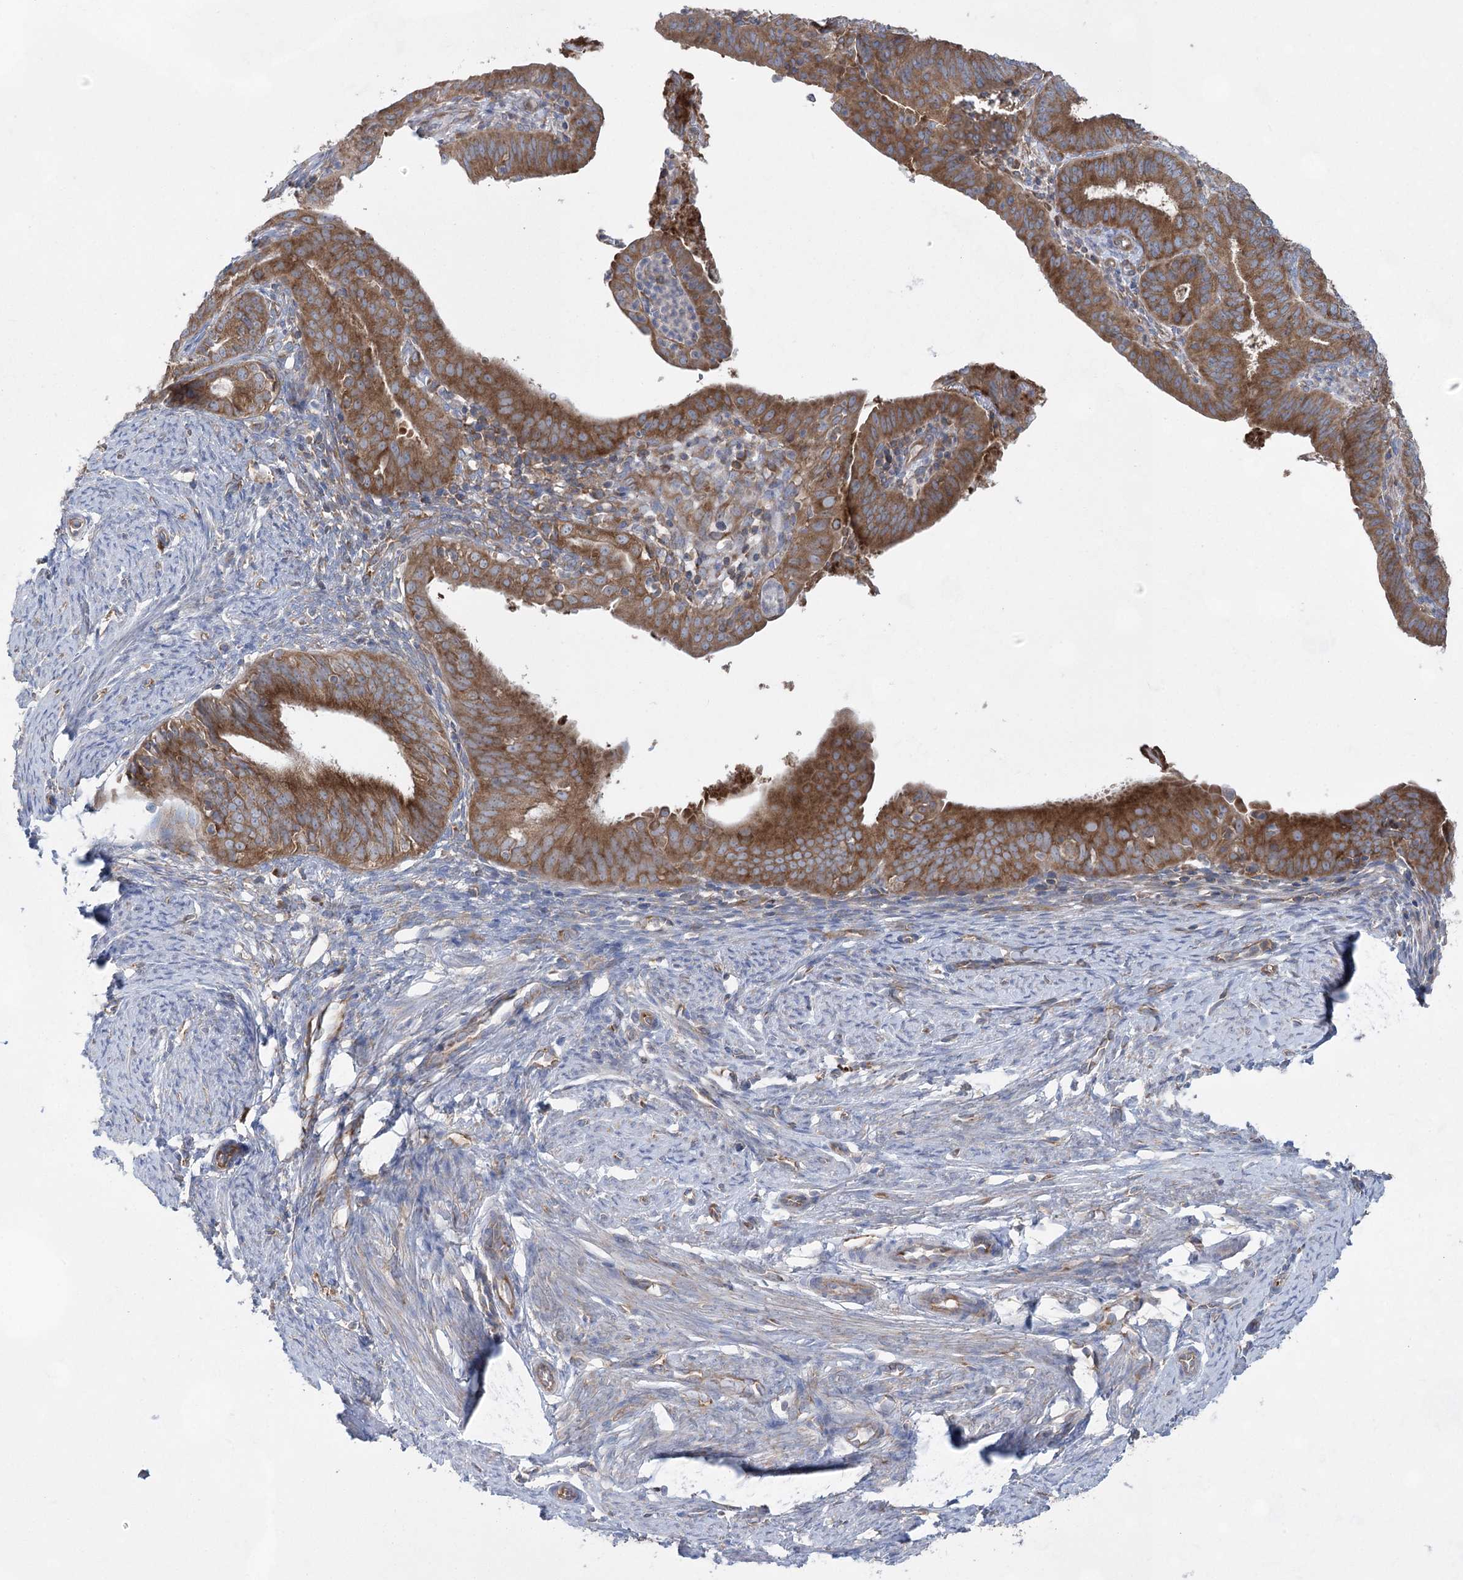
{"staining": {"intensity": "strong", "quantity": ">75%", "location": "cytoplasmic/membranous"}, "tissue": "endometrial cancer", "cell_type": "Tumor cells", "image_type": "cancer", "snomed": [{"axis": "morphology", "description": "Adenocarcinoma, NOS"}, {"axis": "topography", "description": "Endometrium"}], "caption": "Endometrial adenocarcinoma was stained to show a protein in brown. There is high levels of strong cytoplasmic/membranous staining in approximately >75% of tumor cells.", "gene": "EIF3A", "patient": {"sex": "female", "age": 51}}